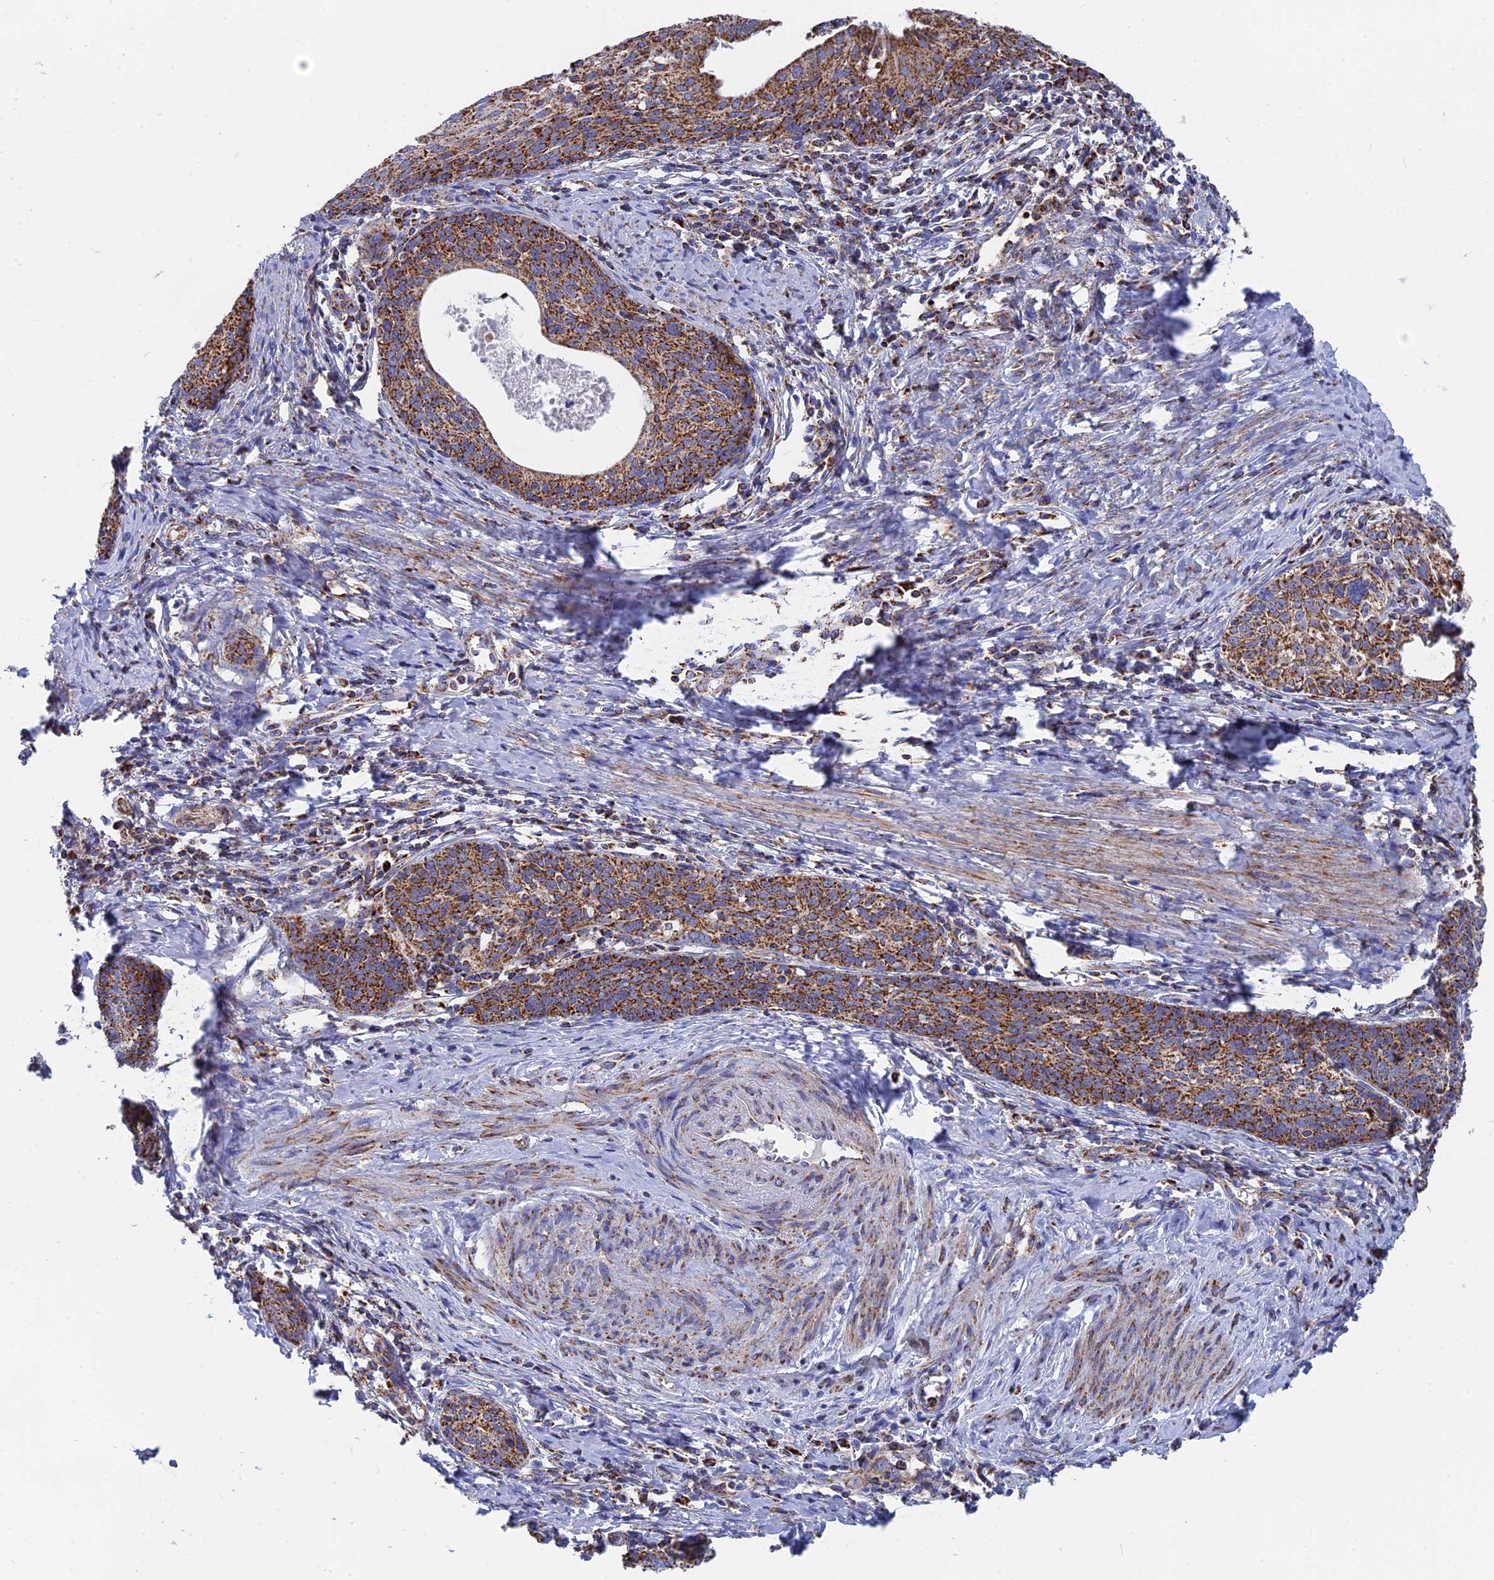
{"staining": {"intensity": "moderate", "quantity": ">75%", "location": "cytoplasmic/membranous"}, "tissue": "cervical cancer", "cell_type": "Tumor cells", "image_type": "cancer", "snomed": [{"axis": "morphology", "description": "Squamous cell carcinoma, NOS"}, {"axis": "topography", "description": "Cervix"}], "caption": "A high-resolution image shows immunohistochemistry staining of cervical cancer, which demonstrates moderate cytoplasmic/membranous positivity in about >75% of tumor cells.", "gene": "NDUFA5", "patient": {"sex": "female", "age": 52}}